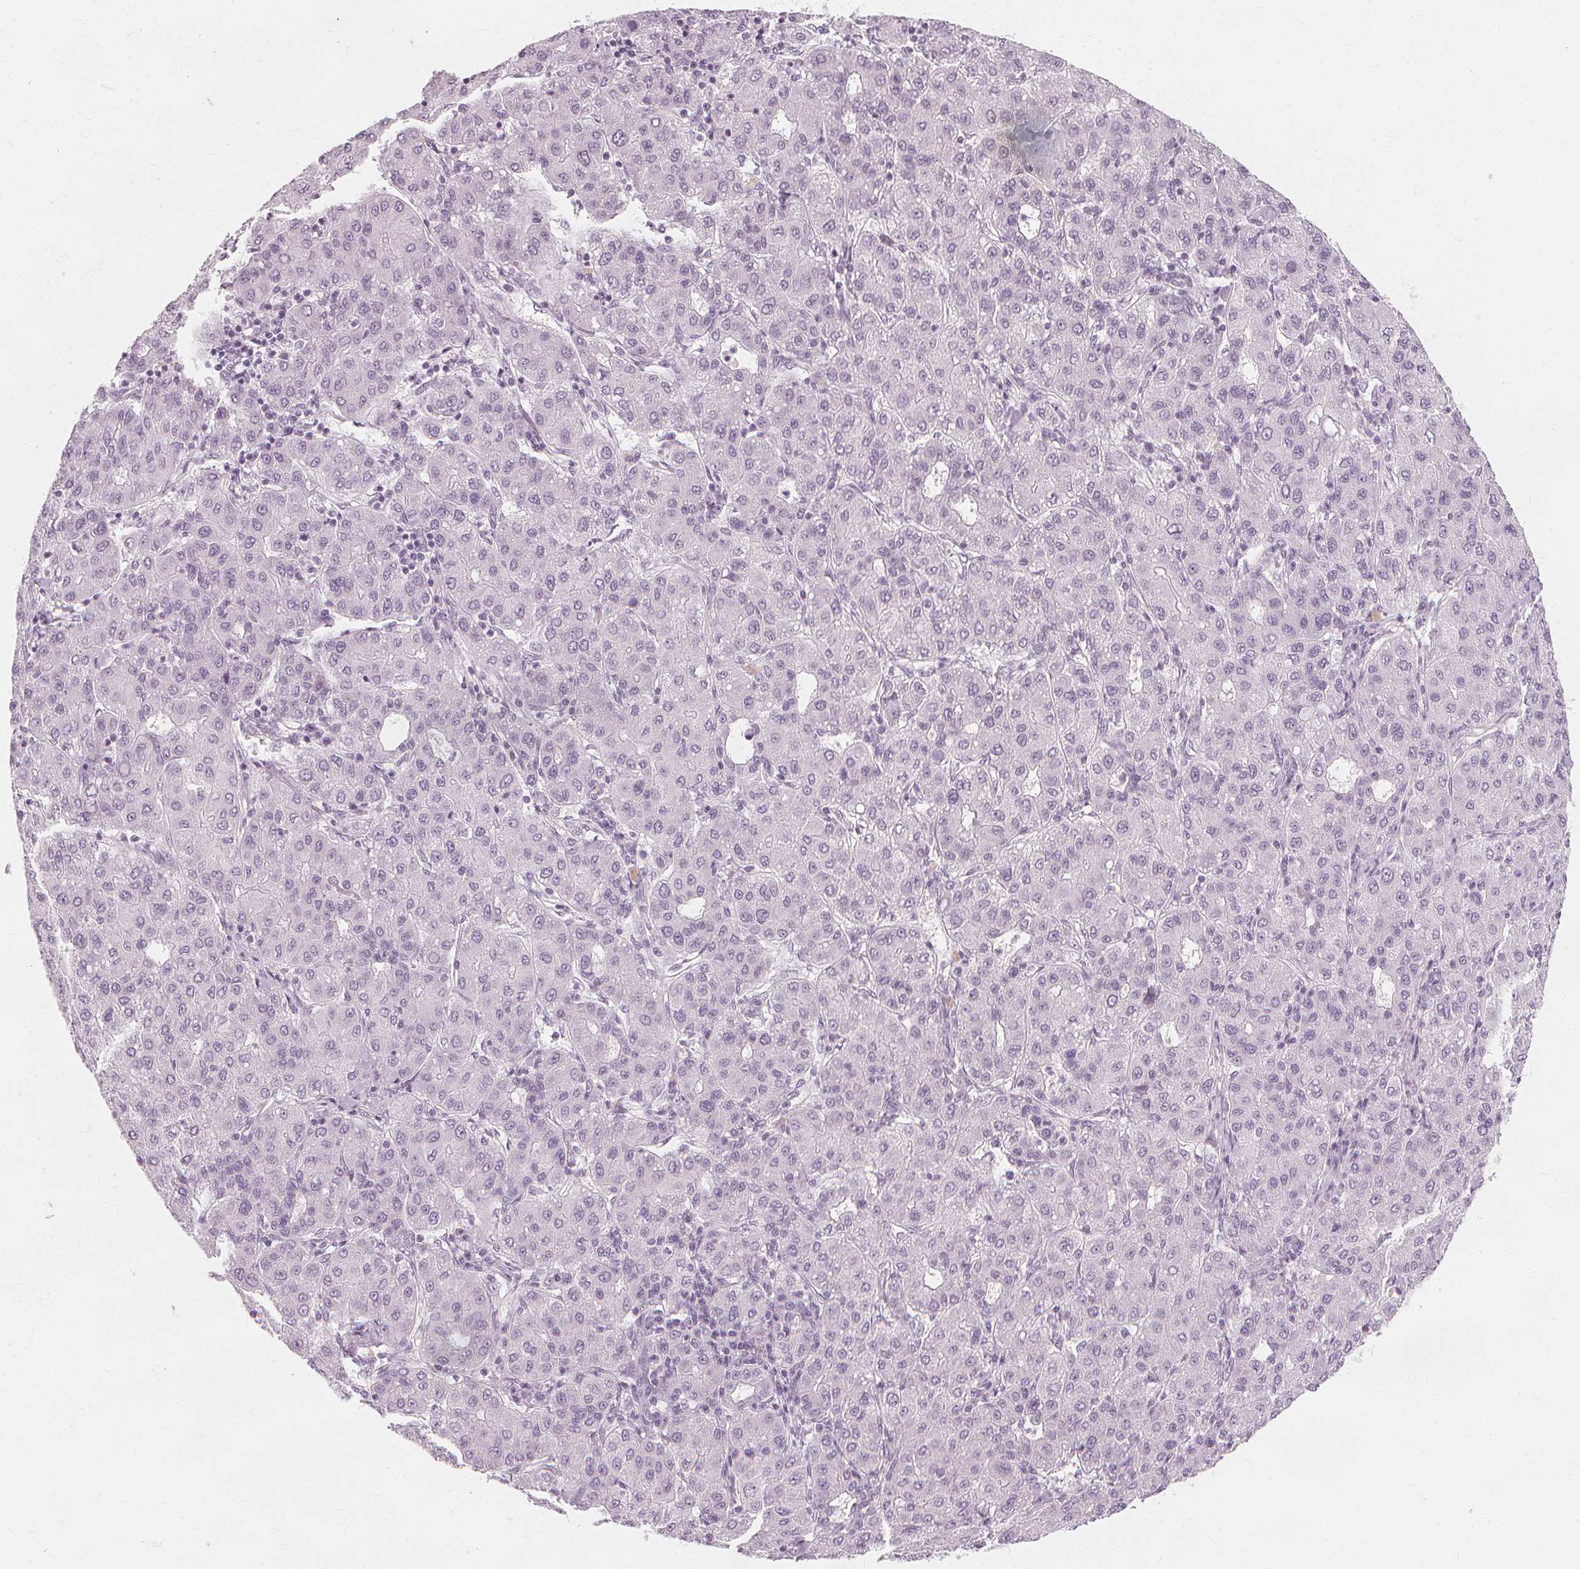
{"staining": {"intensity": "negative", "quantity": "none", "location": "none"}, "tissue": "liver cancer", "cell_type": "Tumor cells", "image_type": "cancer", "snomed": [{"axis": "morphology", "description": "Carcinoma, Hepatocellular, NOS"}, {"axis": "topography", "description": "Liver"}], "caption": "Image shows no significant protein expression in tumor cells of liver cancer.", "gene": "NXPE1", "patient": {"sex": "male", "age": 65}}